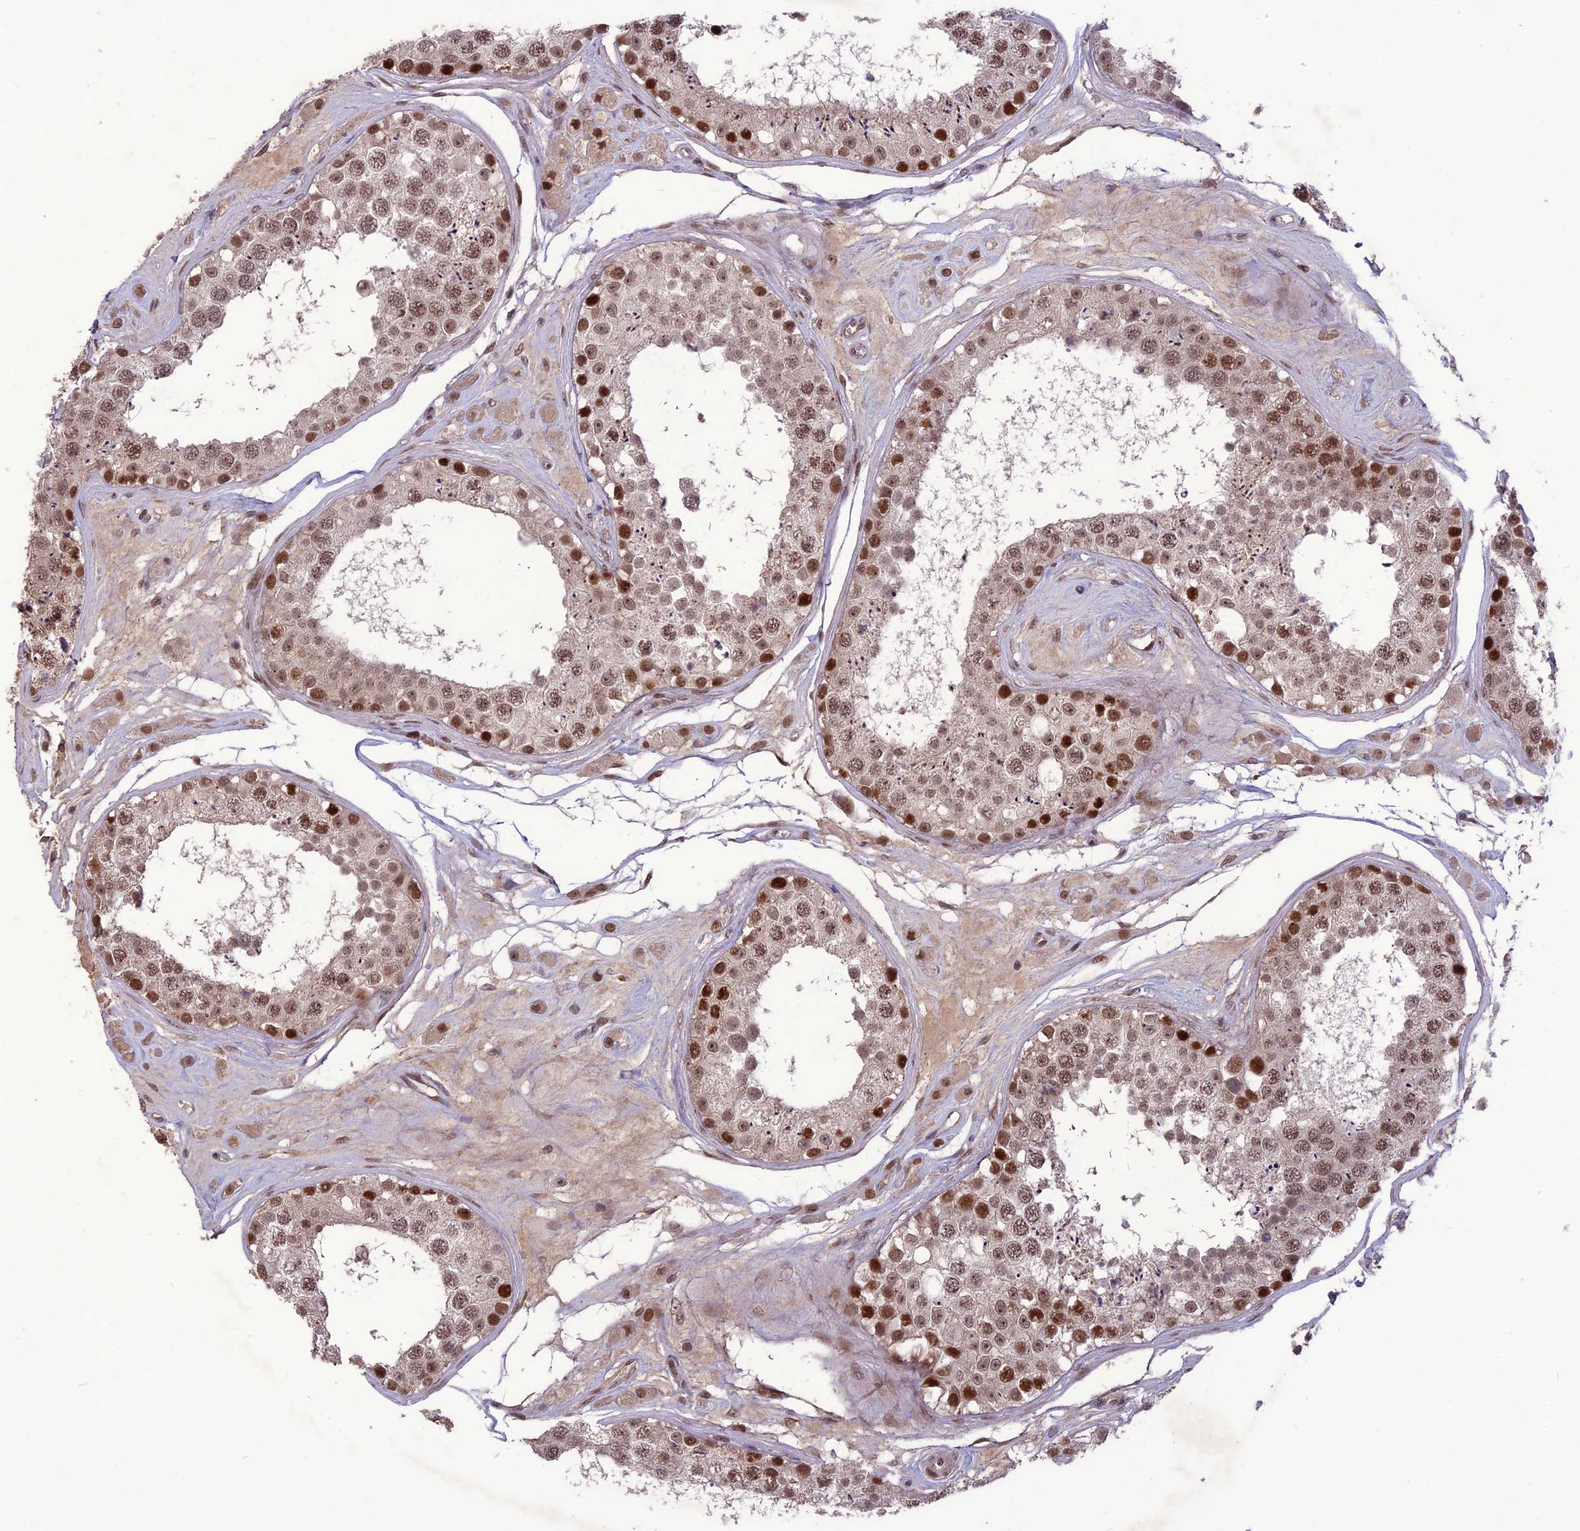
{"staining": {"intensity": "moderate", "quantity": ">75%", "location": "nuclear"}, "tissue": "testis", "cell_type": "Cells in seminiferous ducts", "image_type": "normal", "snomed": [{"axis": "morphology", "description": "Normal tissue, NOS"}, {"axis": "topography", "description": "Testis"}], "caption": "Immunohistochemical staining of unremarkable human testis displays medium levels of moderate nuclear expression in approximately >75% of cells in seminiferous ducts. (Stains: DAB (3,3'-diaminobenzidine) in brown, nuclei in blue, Microscopy: brightfield microscopy at high magnification).", "gene": "DIS3", "patient": {"sex": "male", "age": 25}}